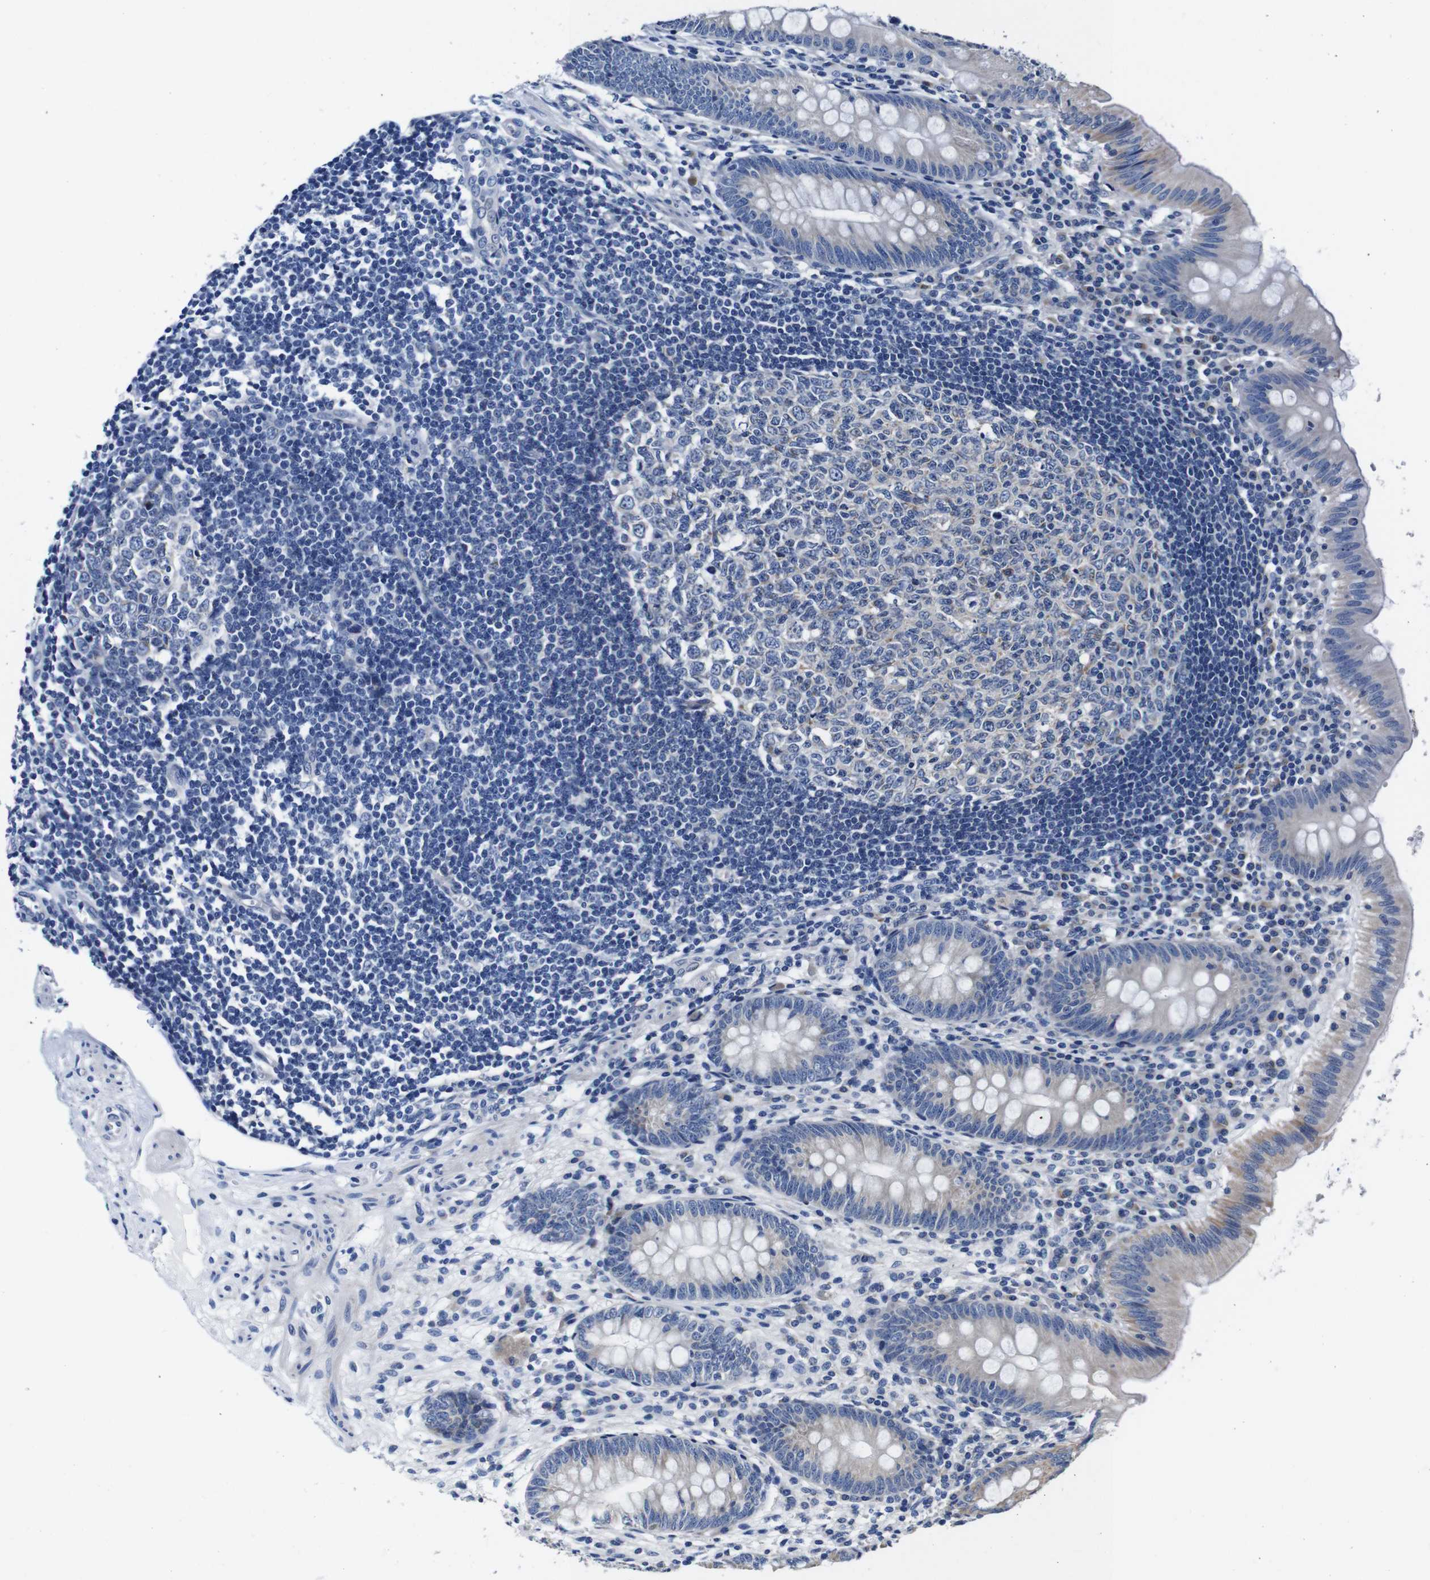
{"staining": {"intensity": "weak", "quantity": "<25%", "location": "cytoplasmic/membranous"}, "tissue": "appendix", "cell_type": "Glandular cells", "image_type": "normal", "snomed": [{"axis": "morphology", "description": "Normal tissue, NOS"}, {"axis": "topography", "description": "Appendix"}], "caption": "Appendix stained for a protein using immunohistochemistry (IHC) displays no staining glandular cells.", "gene": "SNX19", "patient": {"sex": "male", "age": 56}}